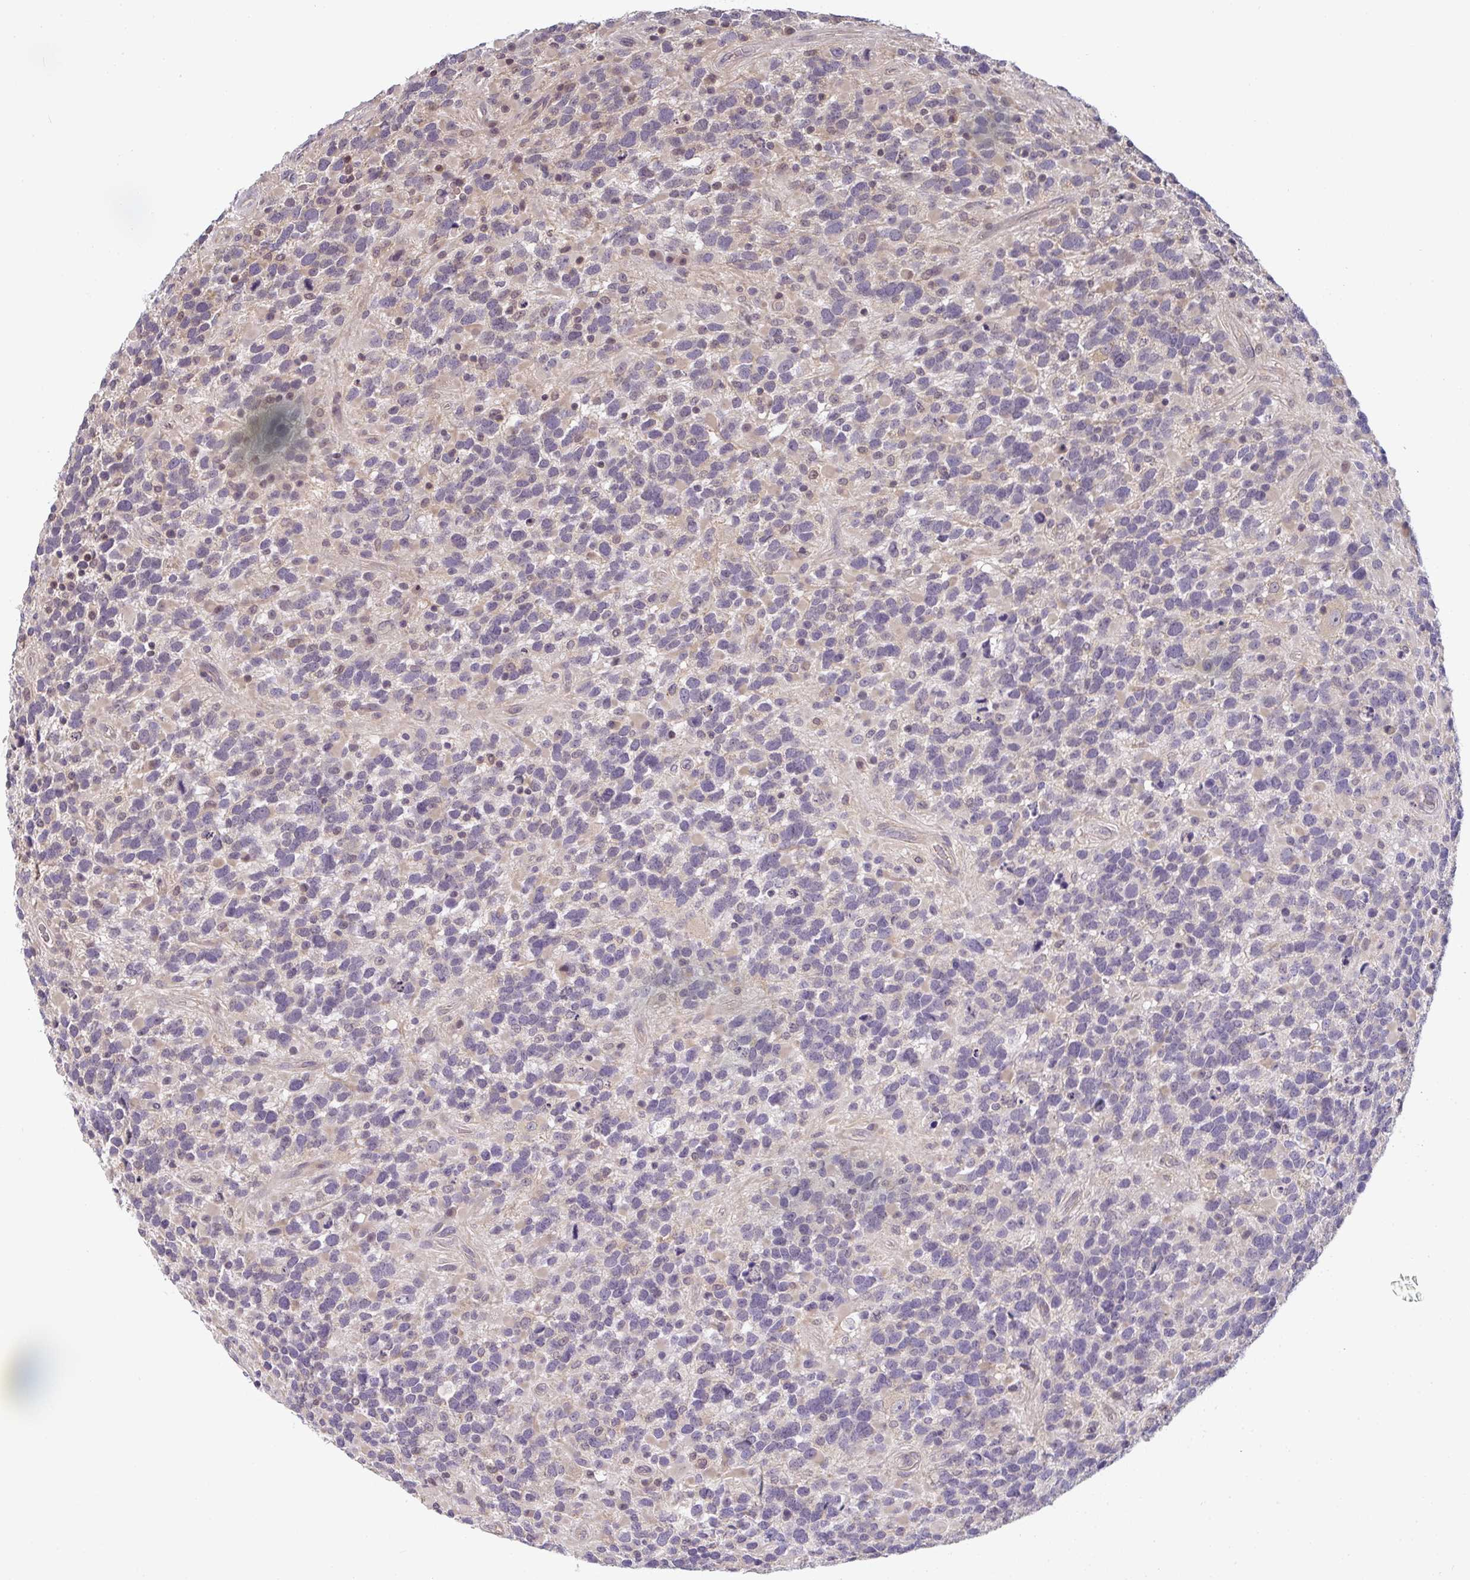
{"staining": {"intensity": "negative", "quantity": "none", "location": "none"}, "tissue": "glioma", "cell_type": "Tumor cells", "image_type": "cancer", "snomed": [{"axis": "morphology", "description": "Glioma, malignant, High grade"}, {"axis": "topography", "description": "Brain"}], "caption": "Immunohistochemistry (IHC) photomicrograph of neoplastic tissue: human glioma stained with DAB (3,3'-diaminobenzidine) shows no significant protein positivity in tumor cells.", "gene": "GSDMB", "patient": {"sex": "female", "age": 40}}